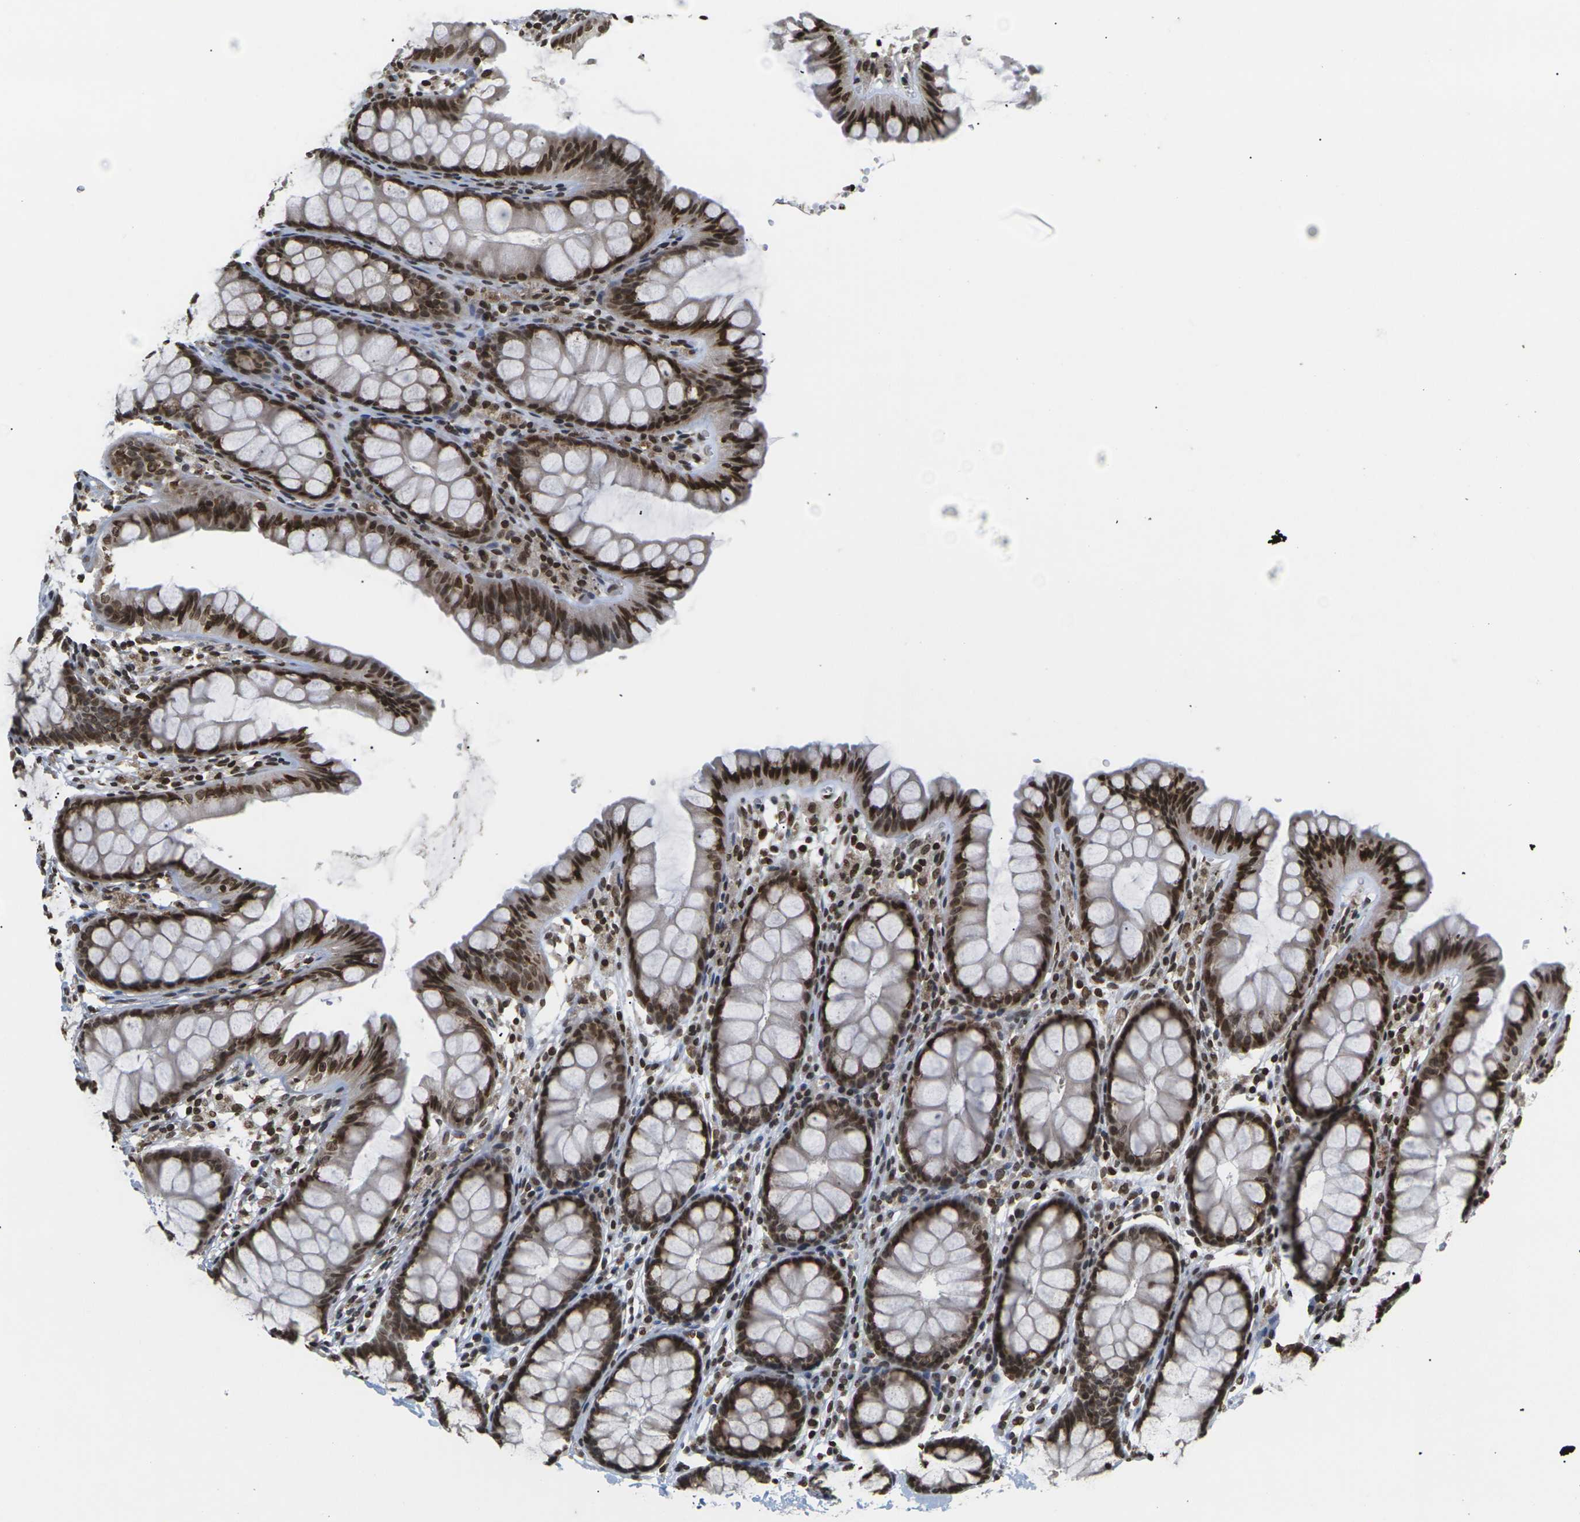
{"staining": {"intensity": "moderate", "quantity": ">75%", "location": "nuclear"}, "tissue": "colon", "cell_type": "Endothelial cells", "image_type": "normal", "snomed": [{"axis": "morphology", "description": "Normal tissue, NOS"}, {"axis": "topography", "description": "Colon"}], "caption": "Normal colon was stained to show a protein in brown. There is medium levels of moderate nuclear positivity in approximately >75% of endothelial cells.", "gene": "ETV5", "patient": {"sex": "female", "age": 55}}